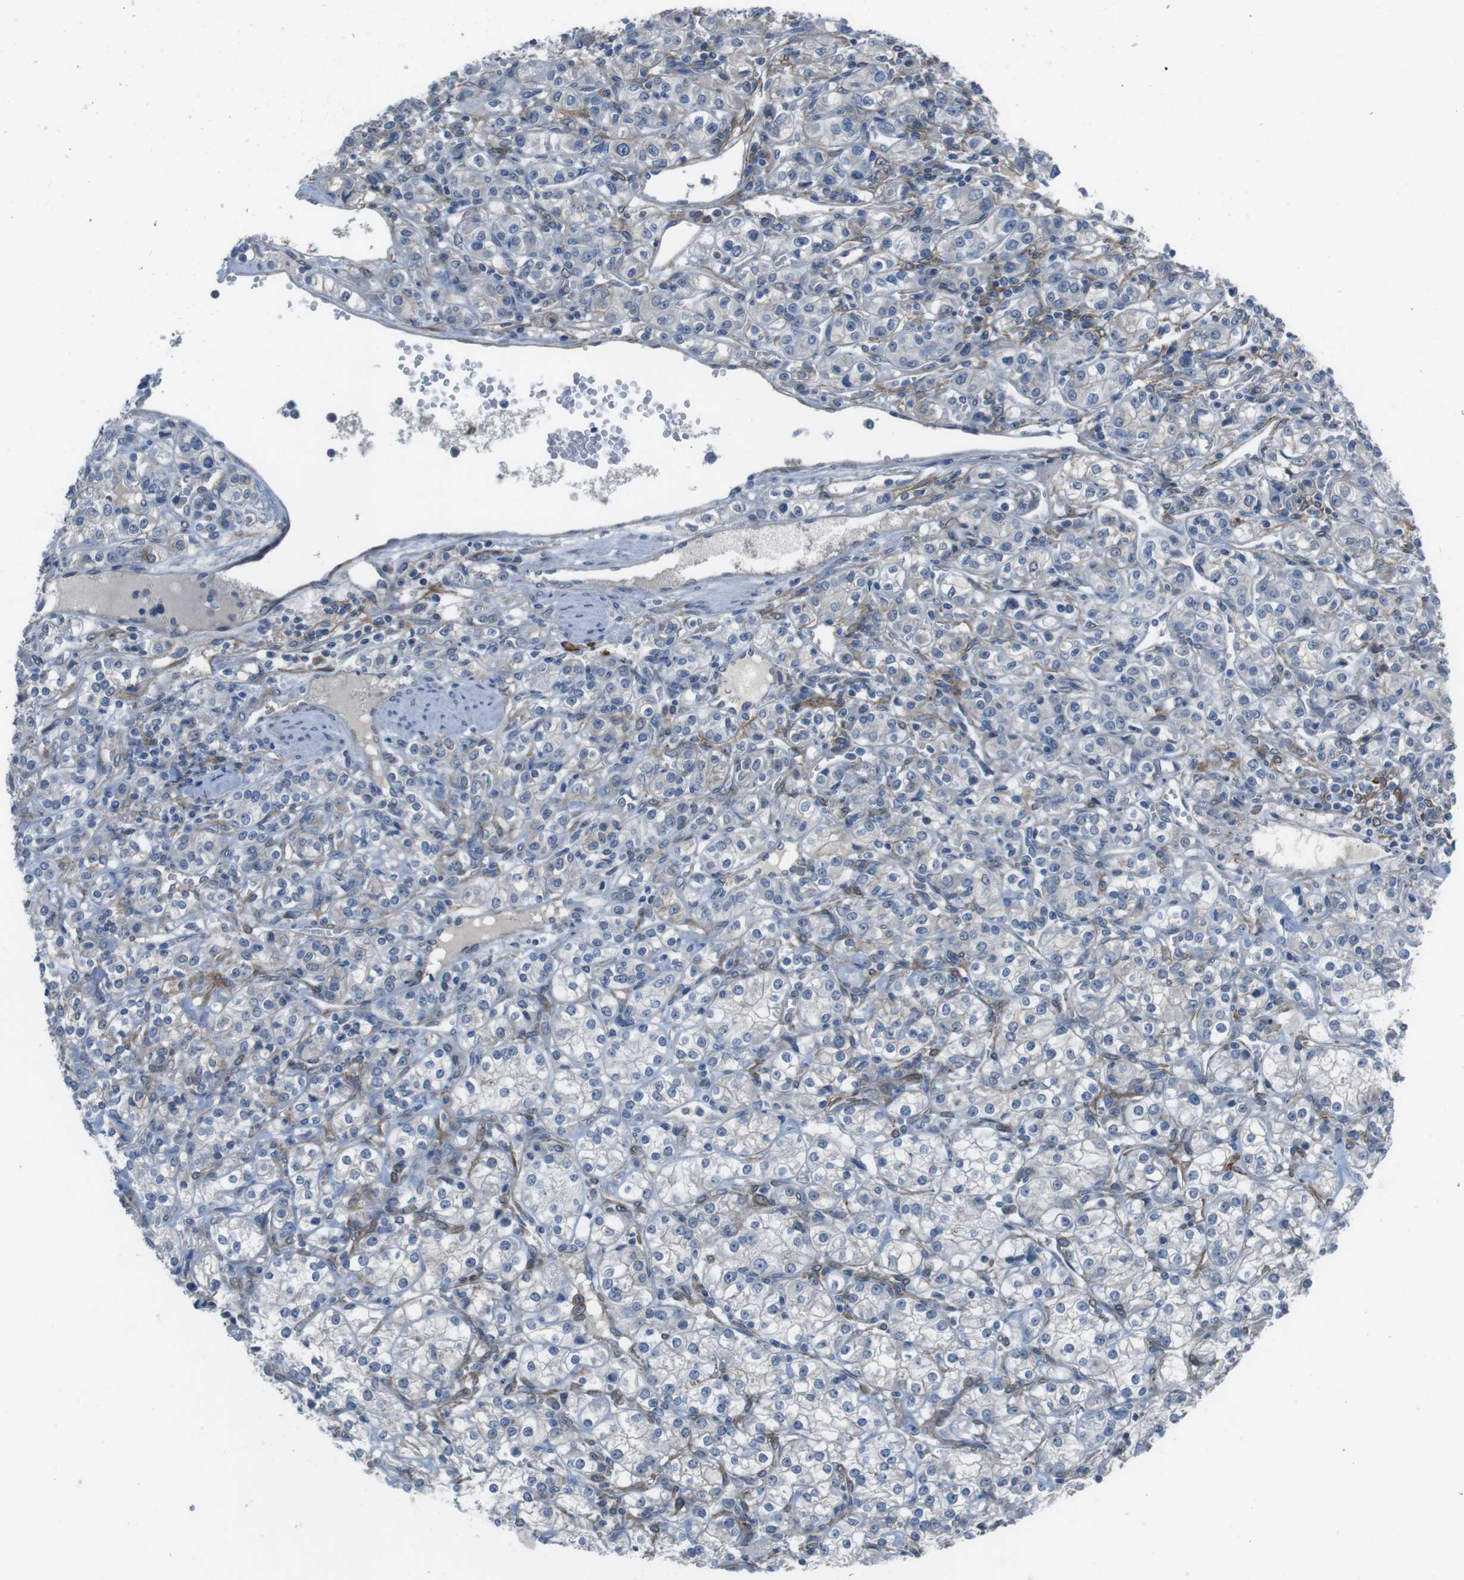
{"staining": {"intensity": "moderate", "quantity": "<25%", "location": "cytoplasmic/membranous"}, "tissue": "renal cancer", "cell_type": "Tumor cells", "image_type": "cancer", "snomed": [{"axis": "morphology", "description": "Adenocarcinoma, NOS"}, {"axis": "topography", "description": "Kidney"}], "caption": "The image reveals immunohistochemical staining of renal cancer (adenocarcinoma). There is moderate cytoplasmic/membranous expression is appreciated in approximately <25% of tumor cells. (DAB IHC with brightfield microscopy, high magnification).", "gene": "ANK2", "patient": {"sex": "male", "age": 77}}